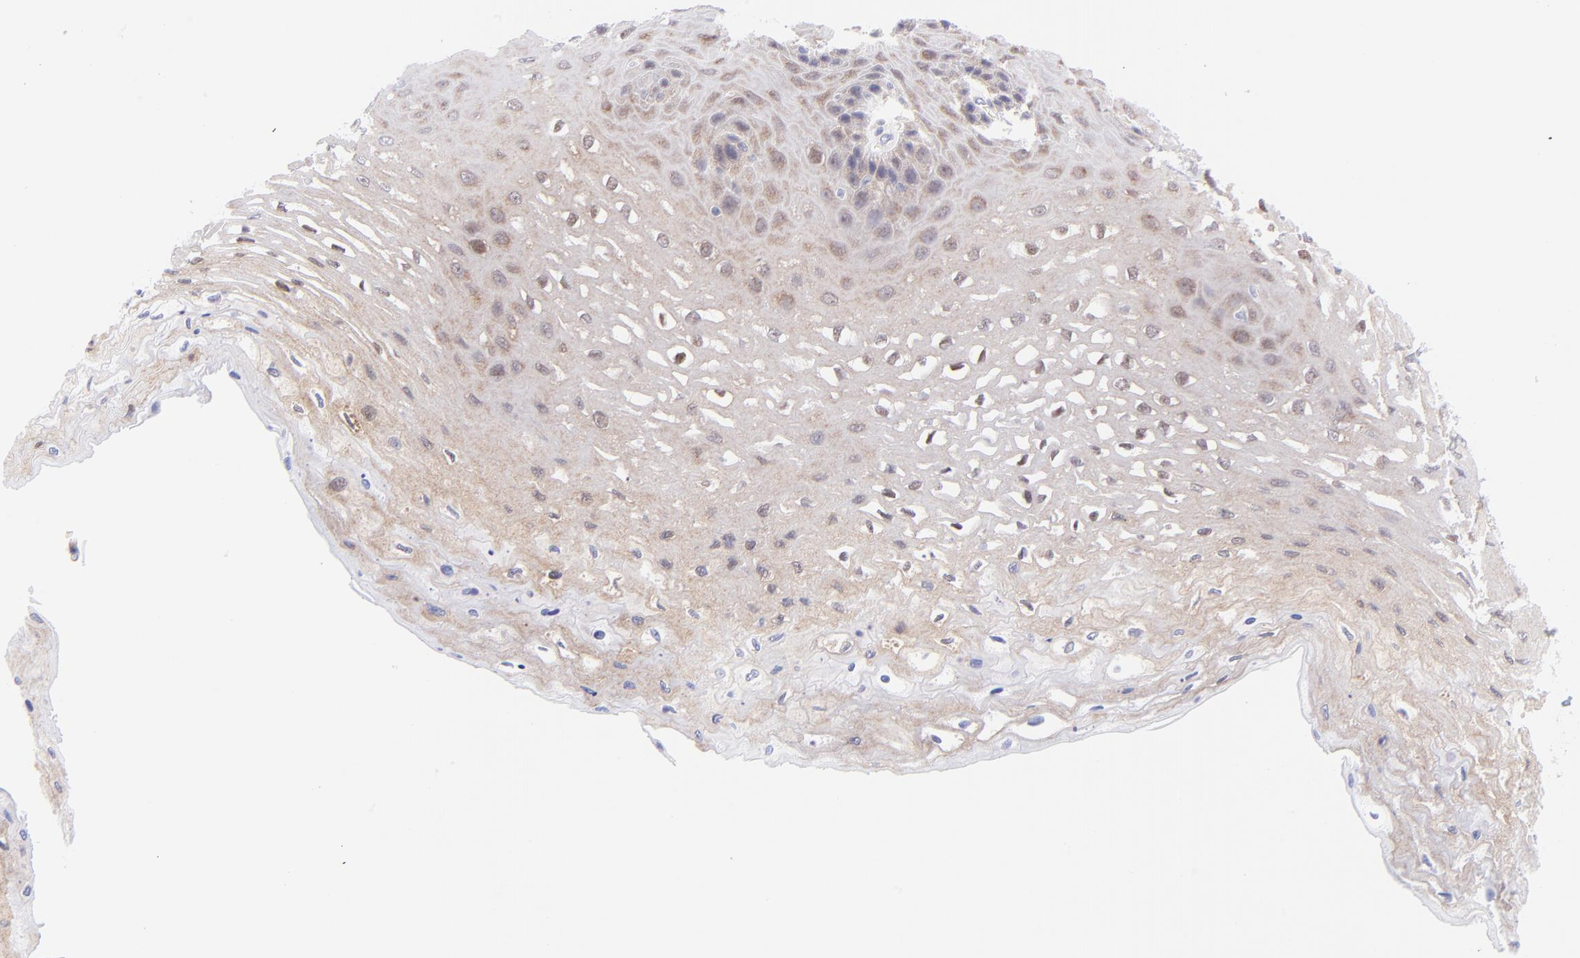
{"staining": {"intensity": "moderate", "quantity": "<25%", "location": "nuclear"}, "tissue": "esophagus", "cell_type": "Squamous epithelial cells", "image_type": "normal", "snomed": [{"axis": "morphology", "description": "Normal tissue, NOS"}, {"axis": "topography", "description": "Esophagus"}], "caption": "IHC of unremarkable esophagus demonstrates low levels of moderate nuclear expression in approximately <25% of squamous epithelial cells. (DAB (3,3'-diaminobenzidine) = brown stain, brightfield microscopy at high magnification).", "gene": "PBDC1", "patient": {"sex": "female", "age": 72}}